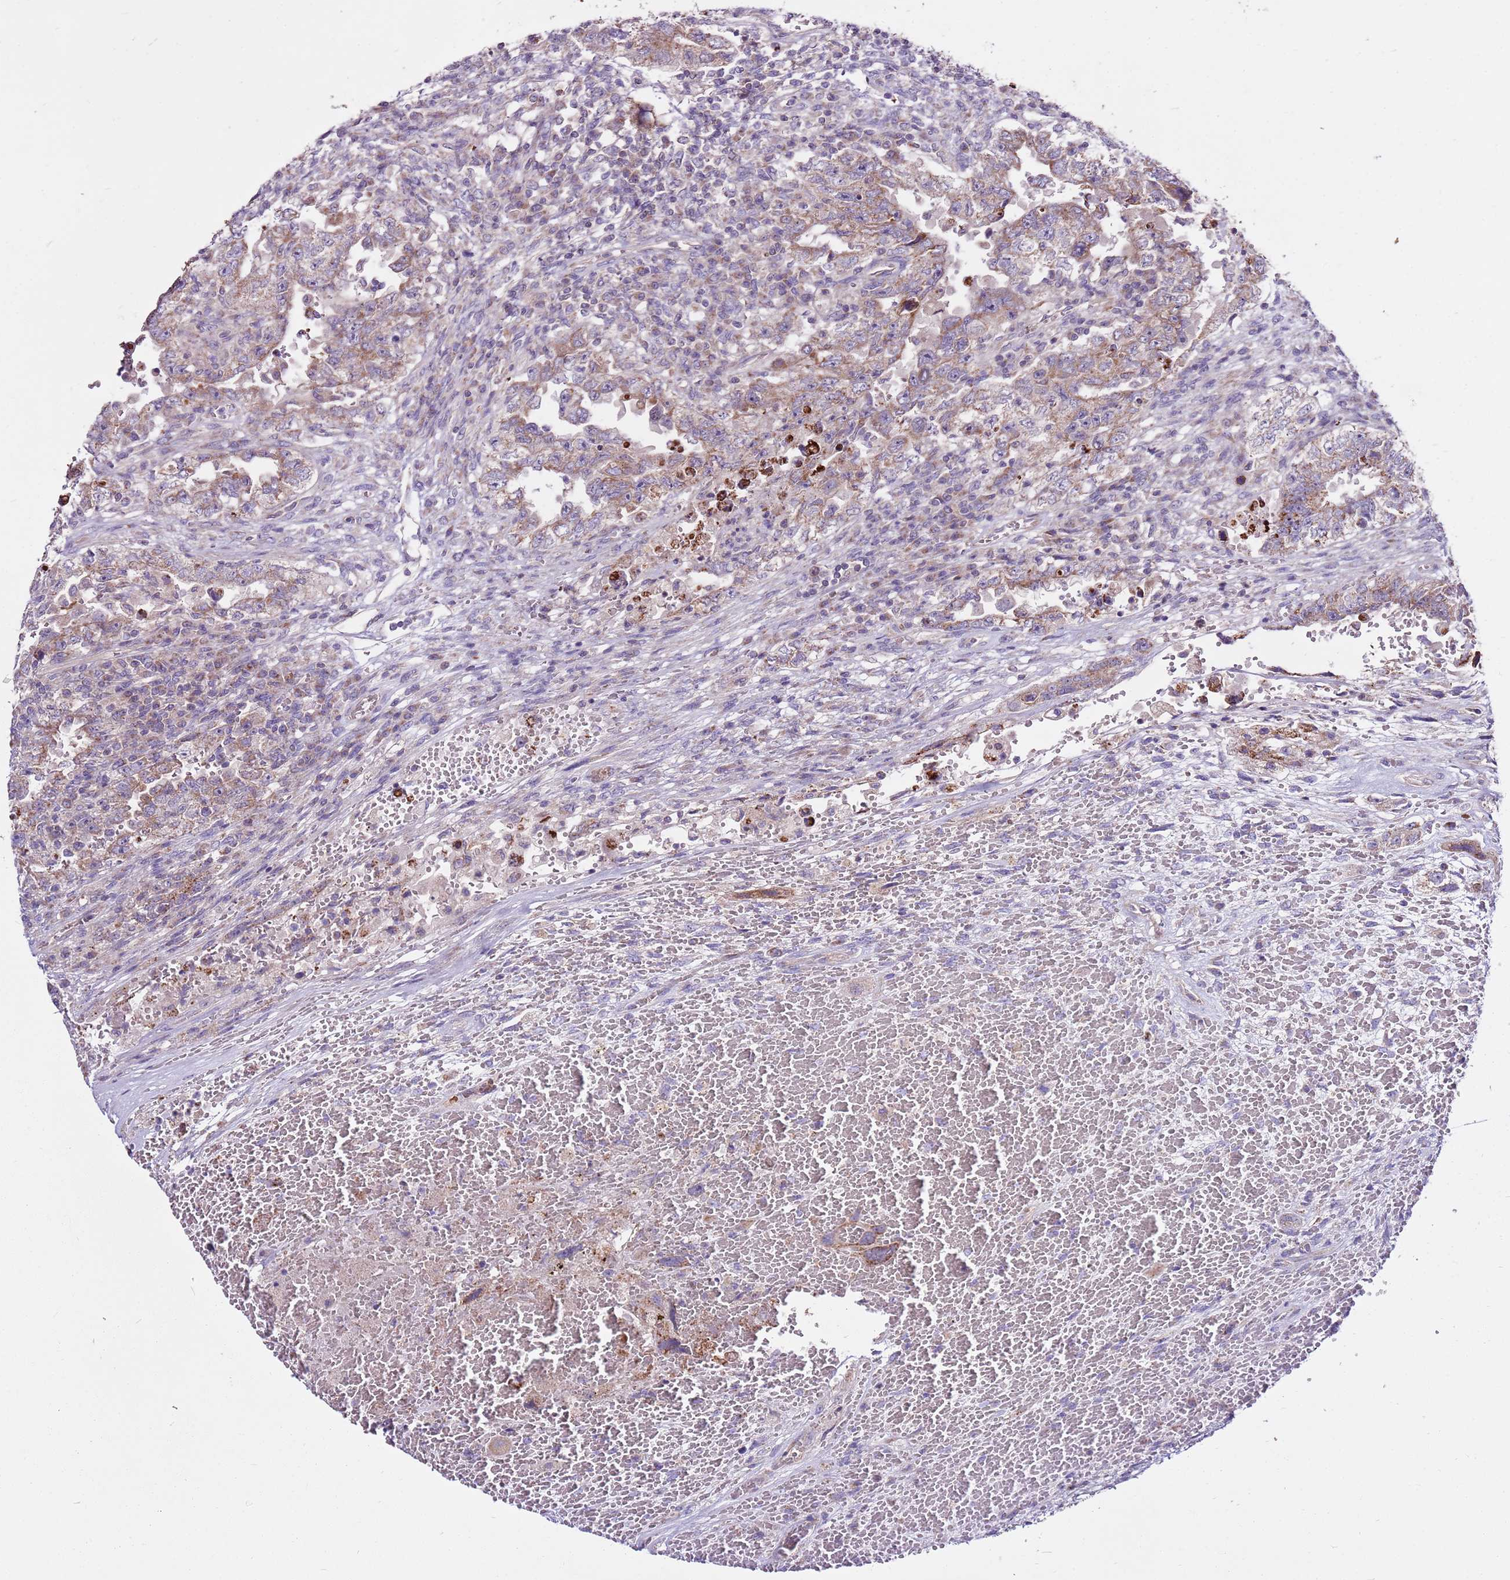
{"staining": {"intensity": "moderate", "quantity": ">75%", "location": "cytoplasmic/membranous"}, "tissue": "testis cancer", "cell_type": "Tumor cells", "image_type": "cancer", "snomed": [{"axis": "morphology", "description": "Carcinoma, Embryonal, NOS"}, {"axis": "topography", "description": "Testis"}], "caption": "A high-resolution histopathology image shows IHC staining of testis cancer, which reveals moderate cytoplasmic/membranous positivity in approximately >75% of tumor cells. (Brightfield microscopy of DAB IHC at high magnification).", "gene": "SMG1", "patient": {"sex": "male", "age": 26}}